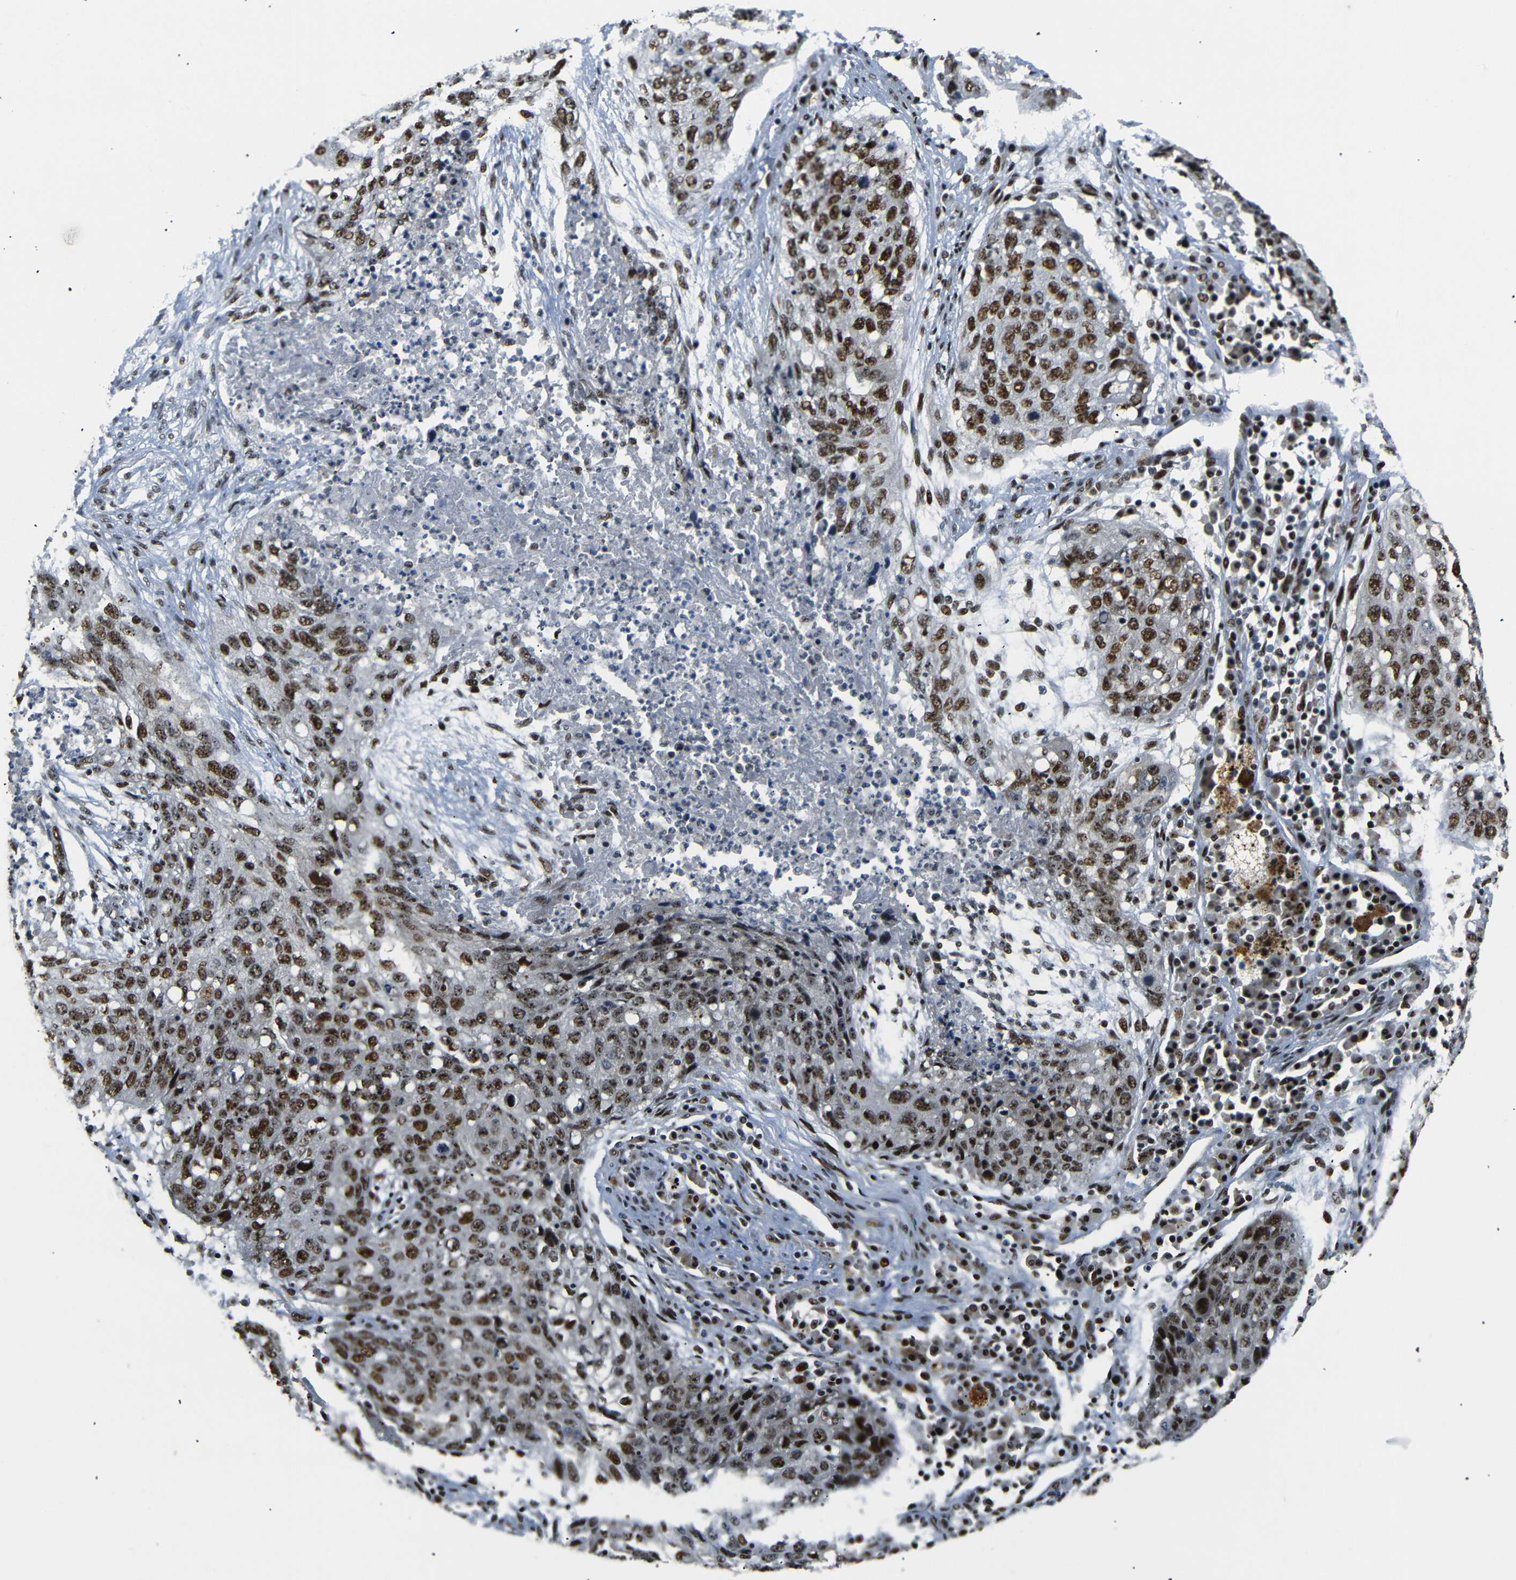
{"staining": {"intensity": "strong", "quantity": ">75%", "location": "nuclear"}, "tissue": "lung cancer", "cell_type": "Tumor cells", "image_type": "cancer", "snomed": [{"axis": "morphology", "description": "Squamous cell carcinoma, NOS"}, {"axis": "topography", "description": "Lung"}], "caption": "Human lung cancer (squamous cell carcinoma) stained with a brown dye exhibits strong nuclear positive staining in about >75% of tumor cells.", "gene": "SETDB2", "patient": {"sex": "female", "age": 63}}